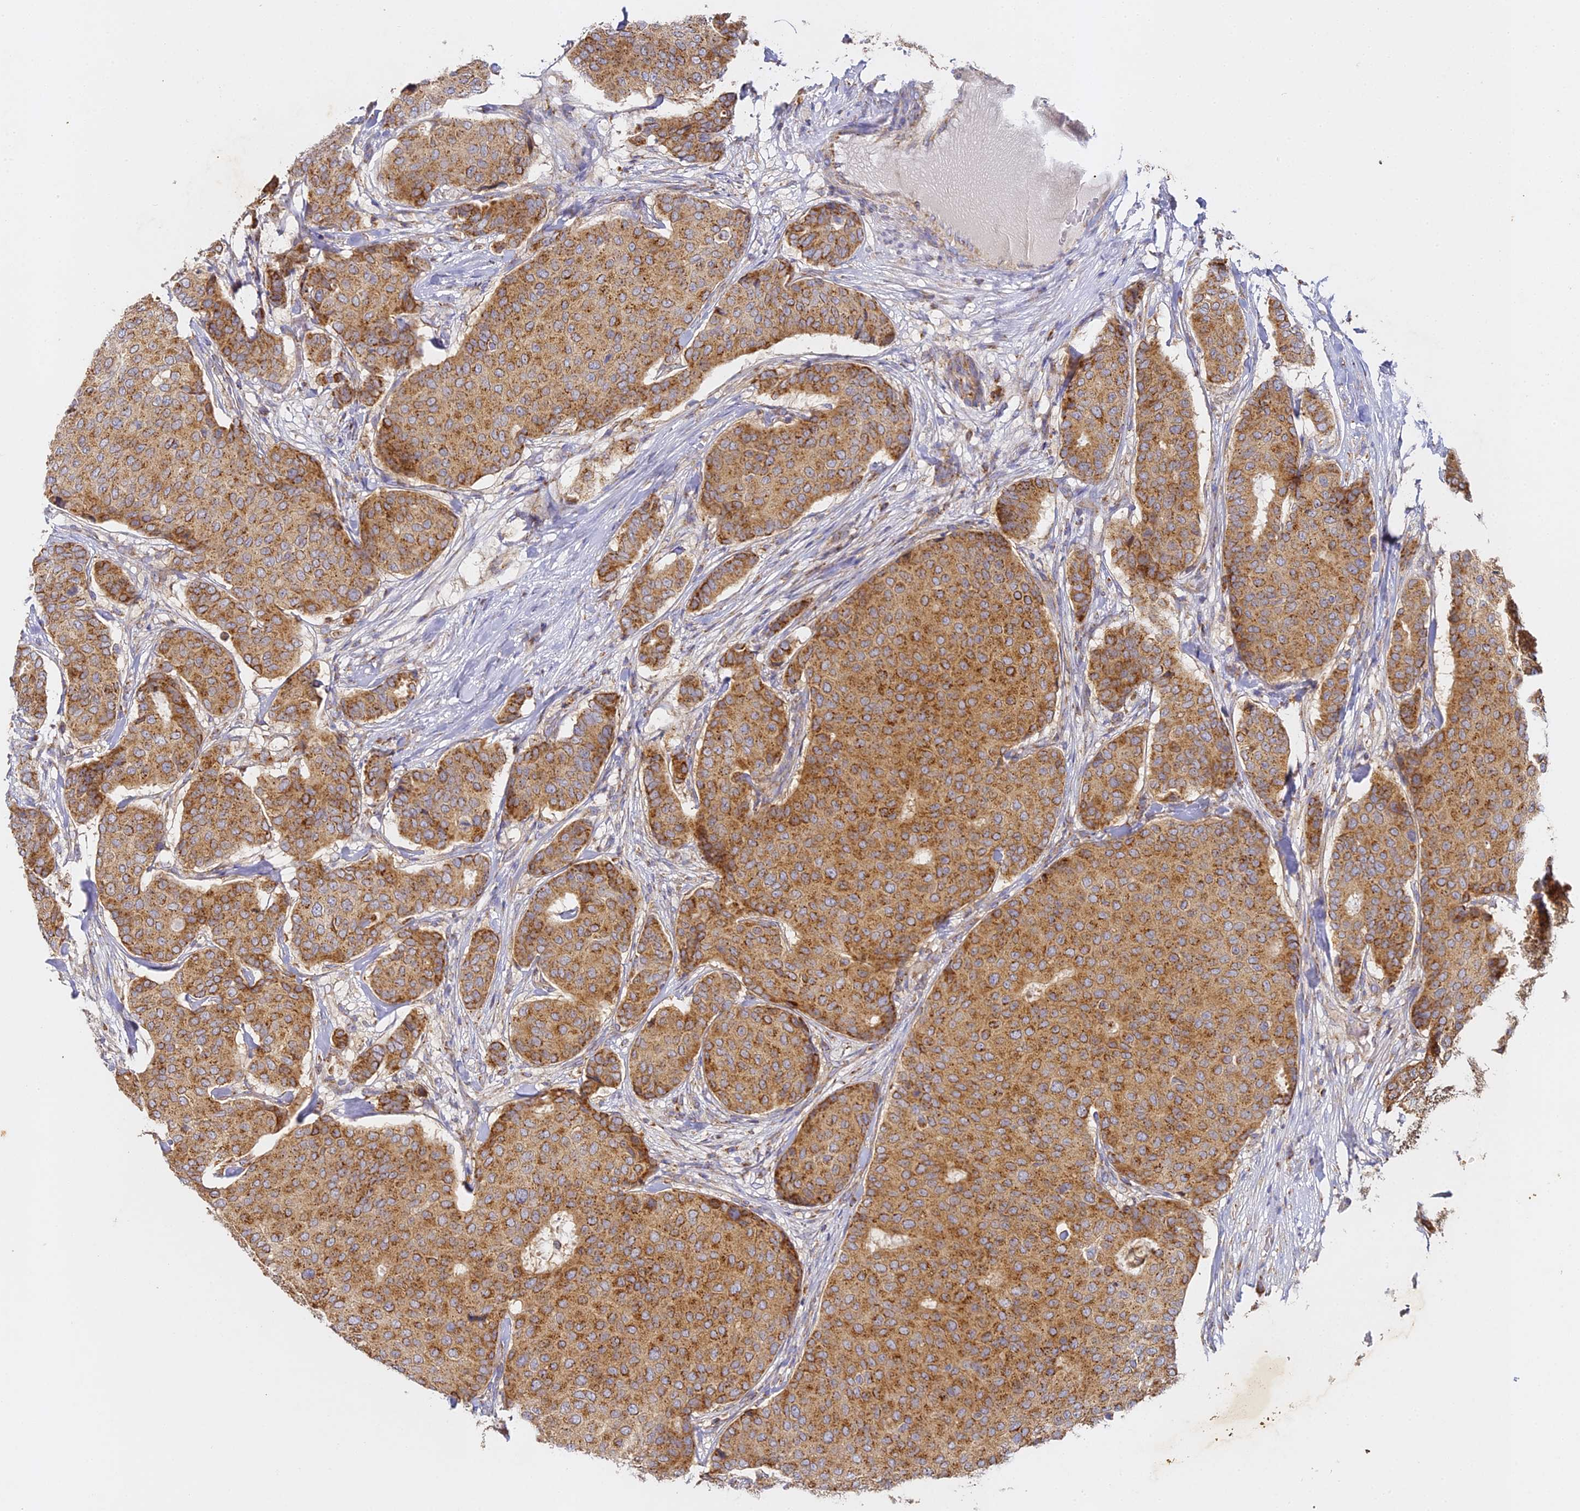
{"staining": {"intensity": "moderate", "quantity": ">75%", "location": "cytoplasmic/membranous"}, "tissue": "breast cancer", "cell_type": "Tumor cells", "image_type": "cancer", "snomed": [{"axis": "morphology", "description": "Duct carcinoma"}, {"axis": "topography", "description": "Breast"}], "caption": "DAB immunohistochemical staining of breast cancer demonstrates moderate cytoplasmic/membranous protein staining in approximately >75% of tumor cells.", "gene": "DONSON", "patient": {"sex": "female", "age": 75}}